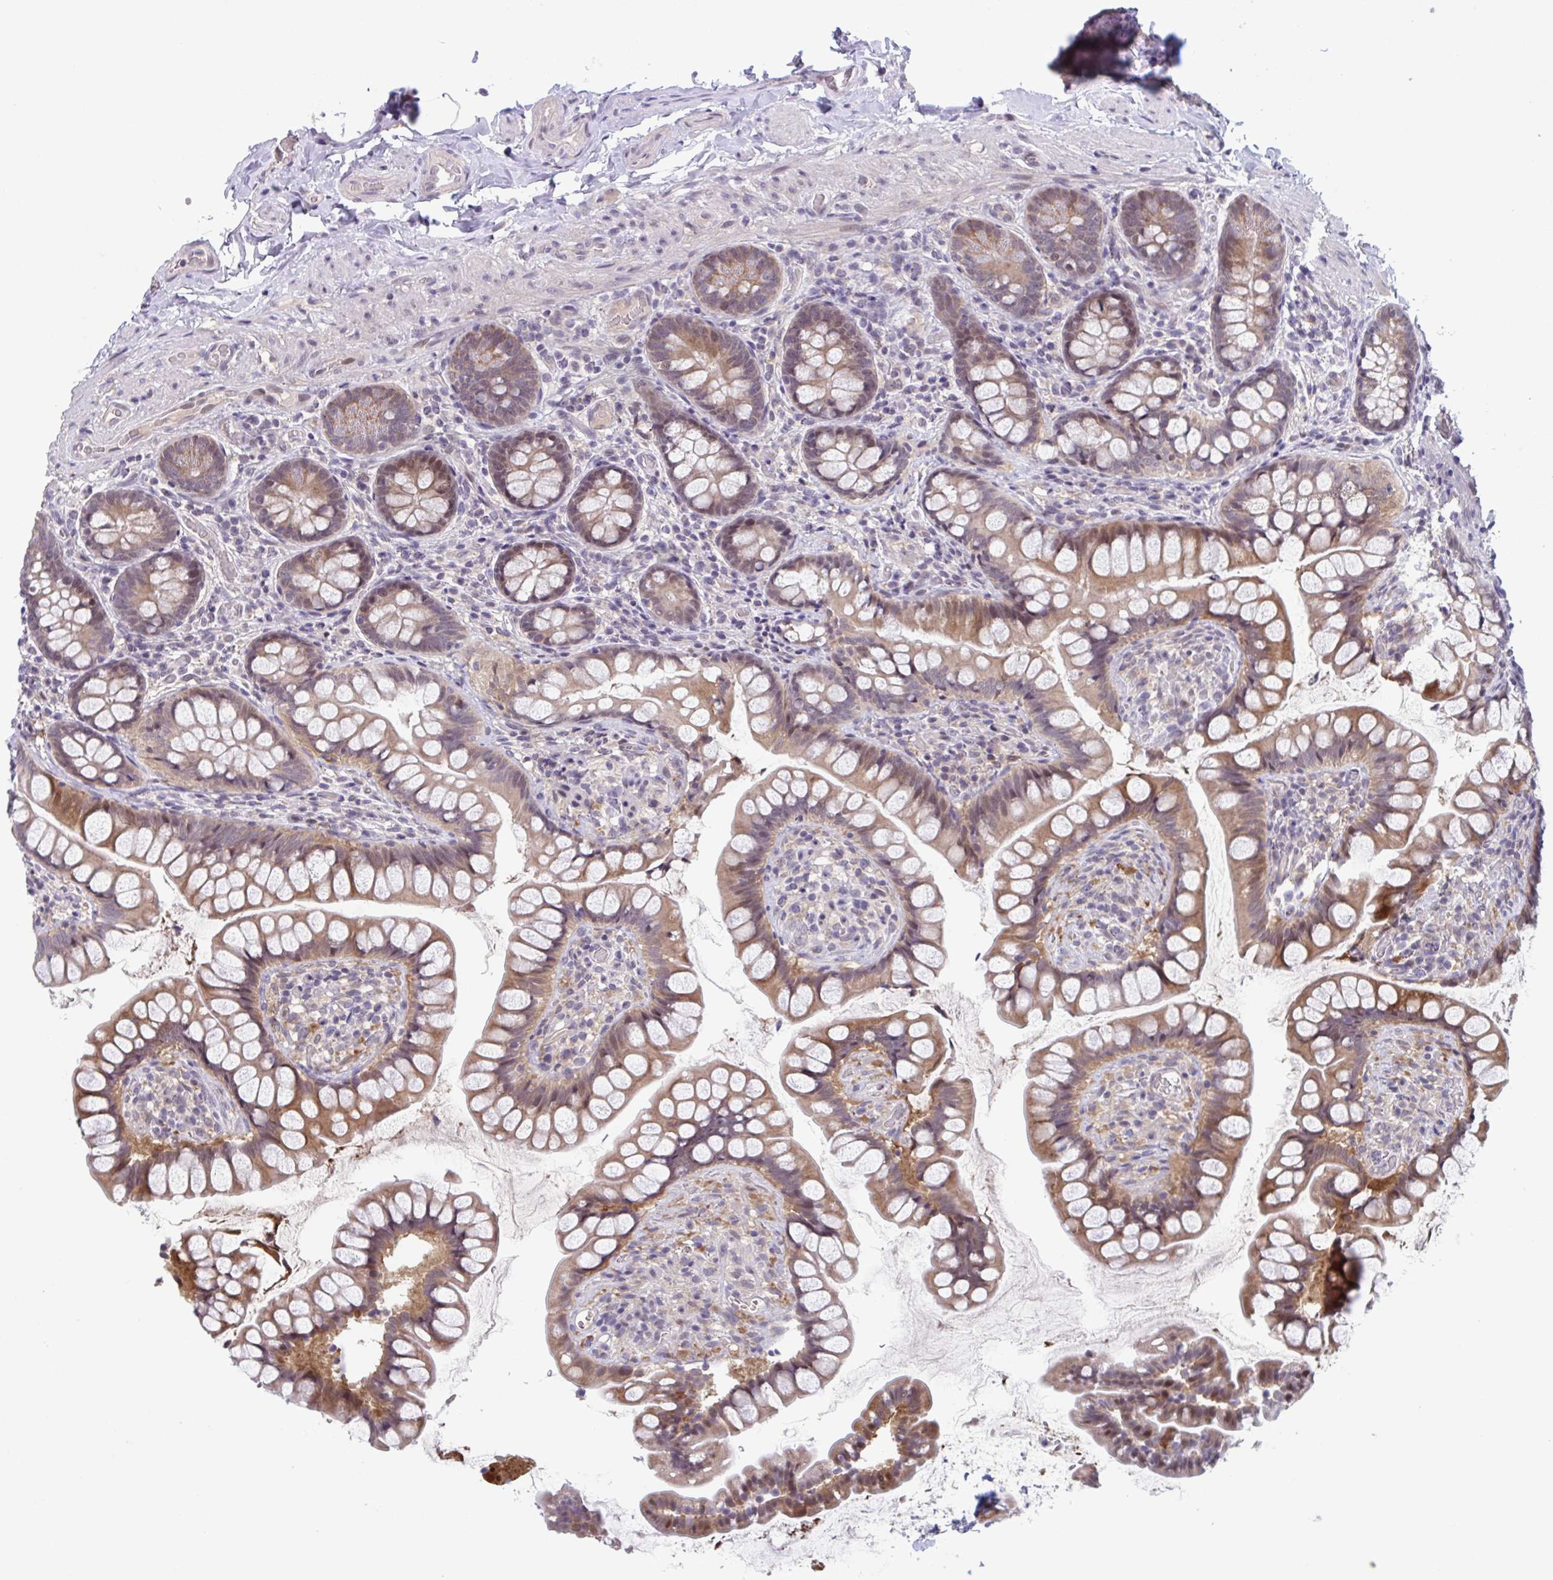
{"staining": {"intensity": "moderate", "quantity": "25%-75%", "location": "cytoplasmic/membranous,nuclear"}, "tissue": "small intestine", "cell_type": "Glandular cells", "image_type": "normal", "snomed": [{"axis": "morphology", "description": "Normal tissue, NOS"}, {"axis": "topography", "description": "Small intestine"}], "caption": "A micrograph showing moderate cytoplasmic/membranous,nuclear staining in about 25%-75% of glandular cells in normal small intestine, as visualized by brown immunohistochemical staining.", "gene": "RIOK1", "patient": {"sex": "male", "age": 70}}